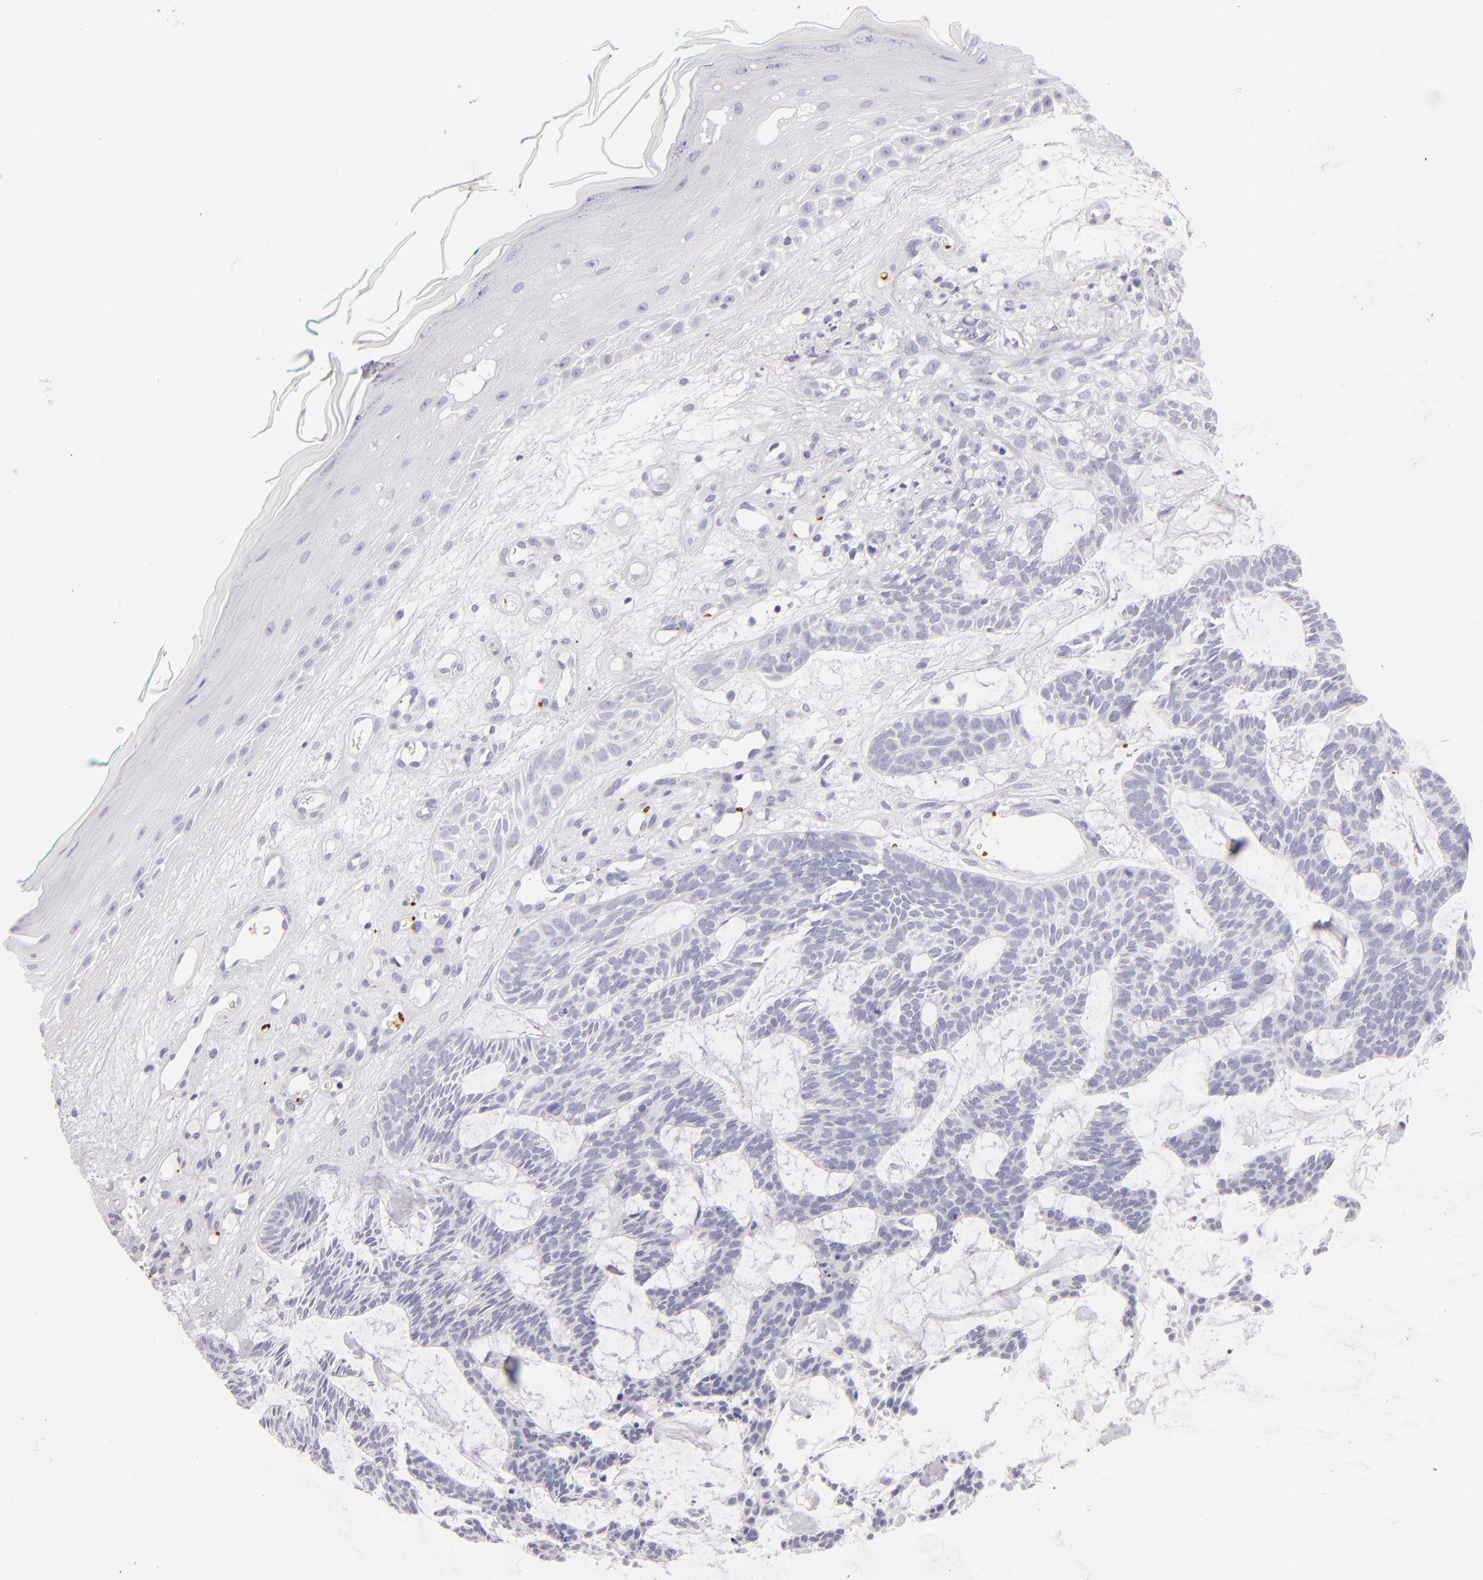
{"staining": {"intensity": "negative", "quantity": "none", "location": "none"}, "tissue": "skin cancer", "cell_type": "Tumor cells", "image_type": "cancer", "snomed": [{"axis": "morphology", "description": "Basal cell carcinoma"}, {"axis": "topography", "description": "Skin"}], "caption": "An image of skin basal cell carcinoma stained for a protein exhibits no brown staining in tumor cells.", "gene": "GP1BA", "patient": {"sex": "male", "age": 75}}